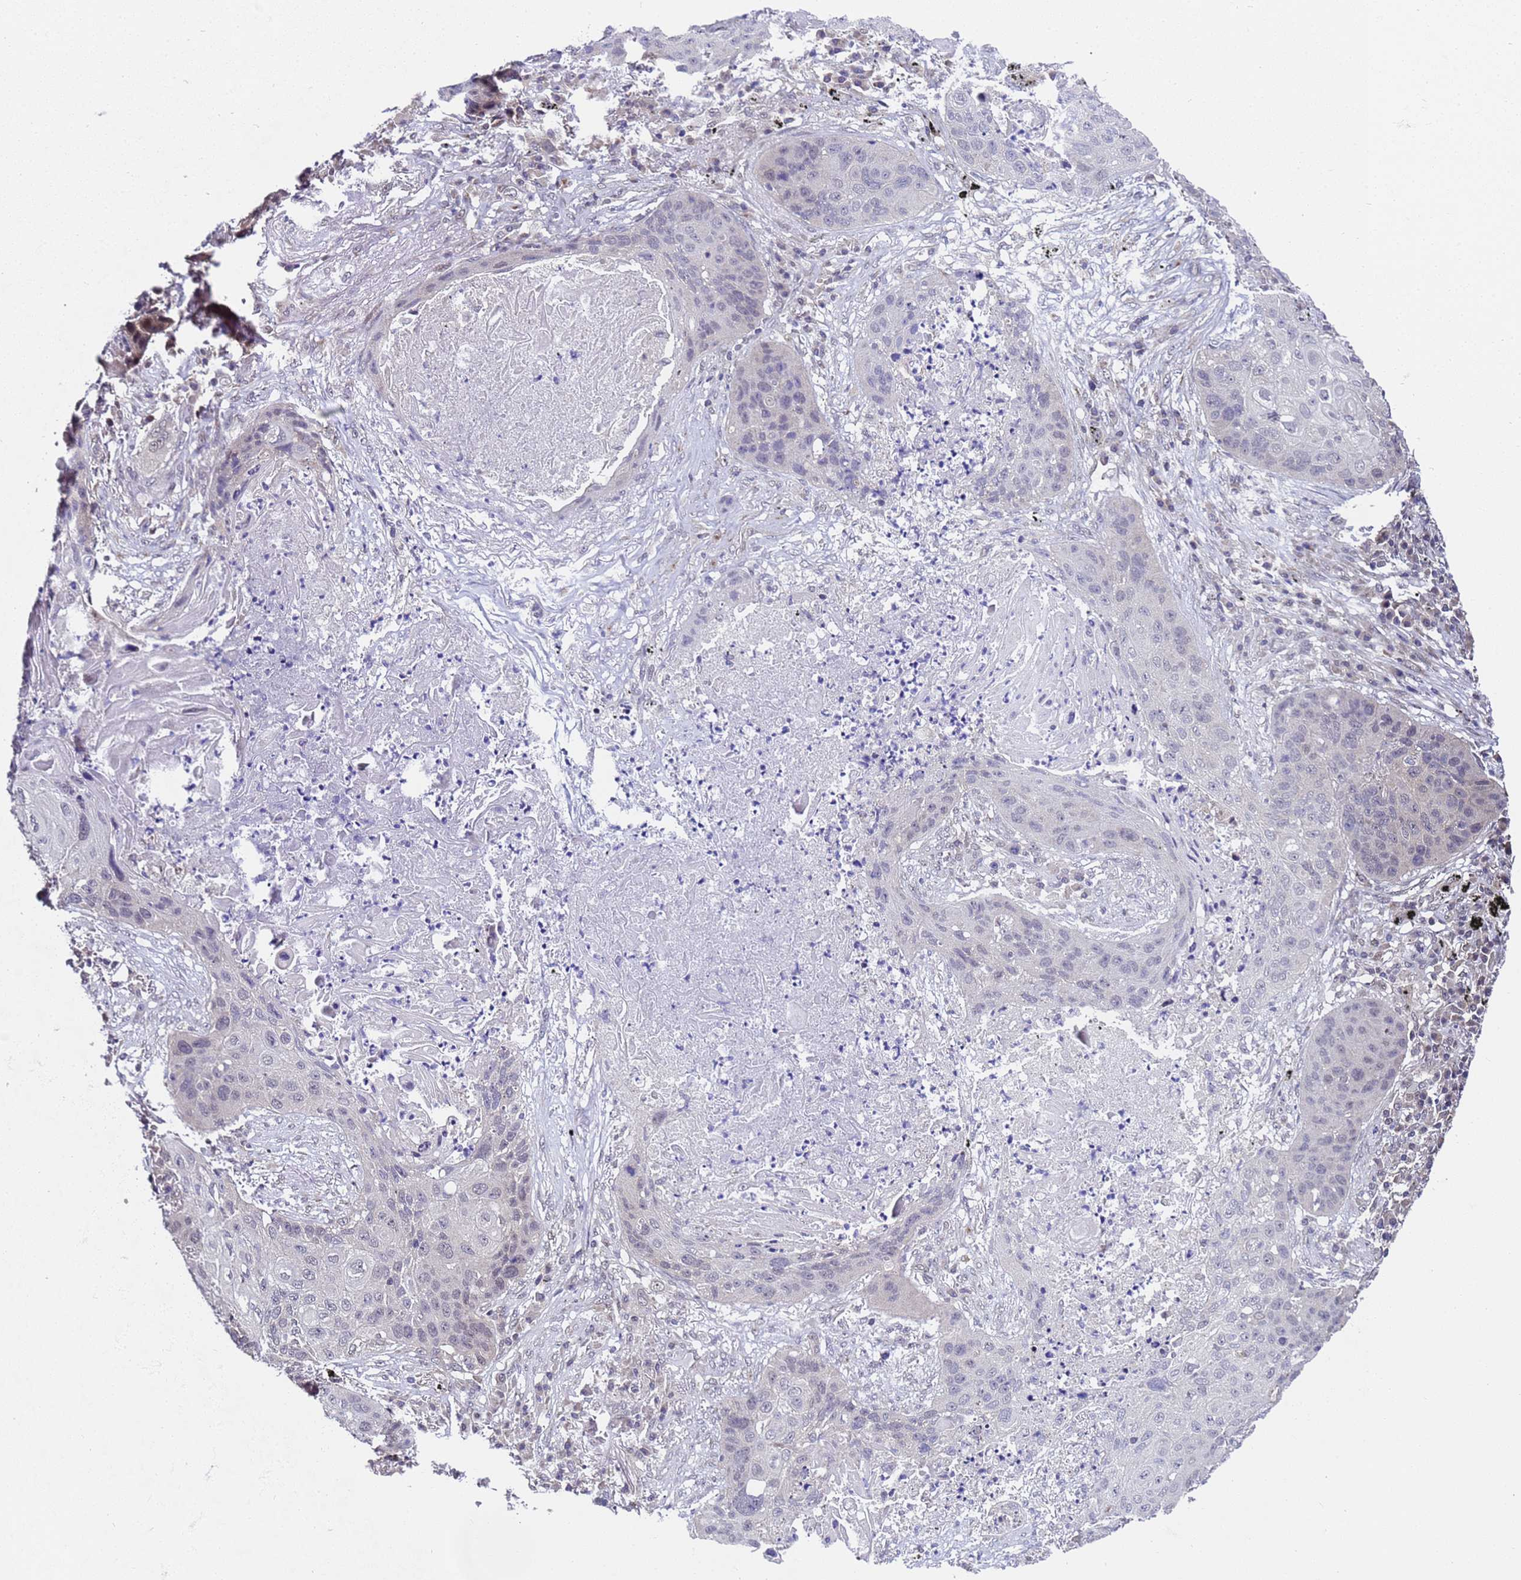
{"staining": {"intensity": "negative", "quantity": "none", "location": "none"}, "tissue": "lung cancer", "cell_type": "Tumor cells", "image_type": "cancer", "snomed": [{"axis": "morphology", "description": "Squamous cell carcinoma, NOS"}, {"axis": "topography", "description": "Lung"}], "caption": "Lung cancer (squamous cell carcinoma) stained for a protein using immunohistochemistry displays no staining tumor cells.", "gene": "ANAPC13", "patient": {"sex": "female", "age": 63}}